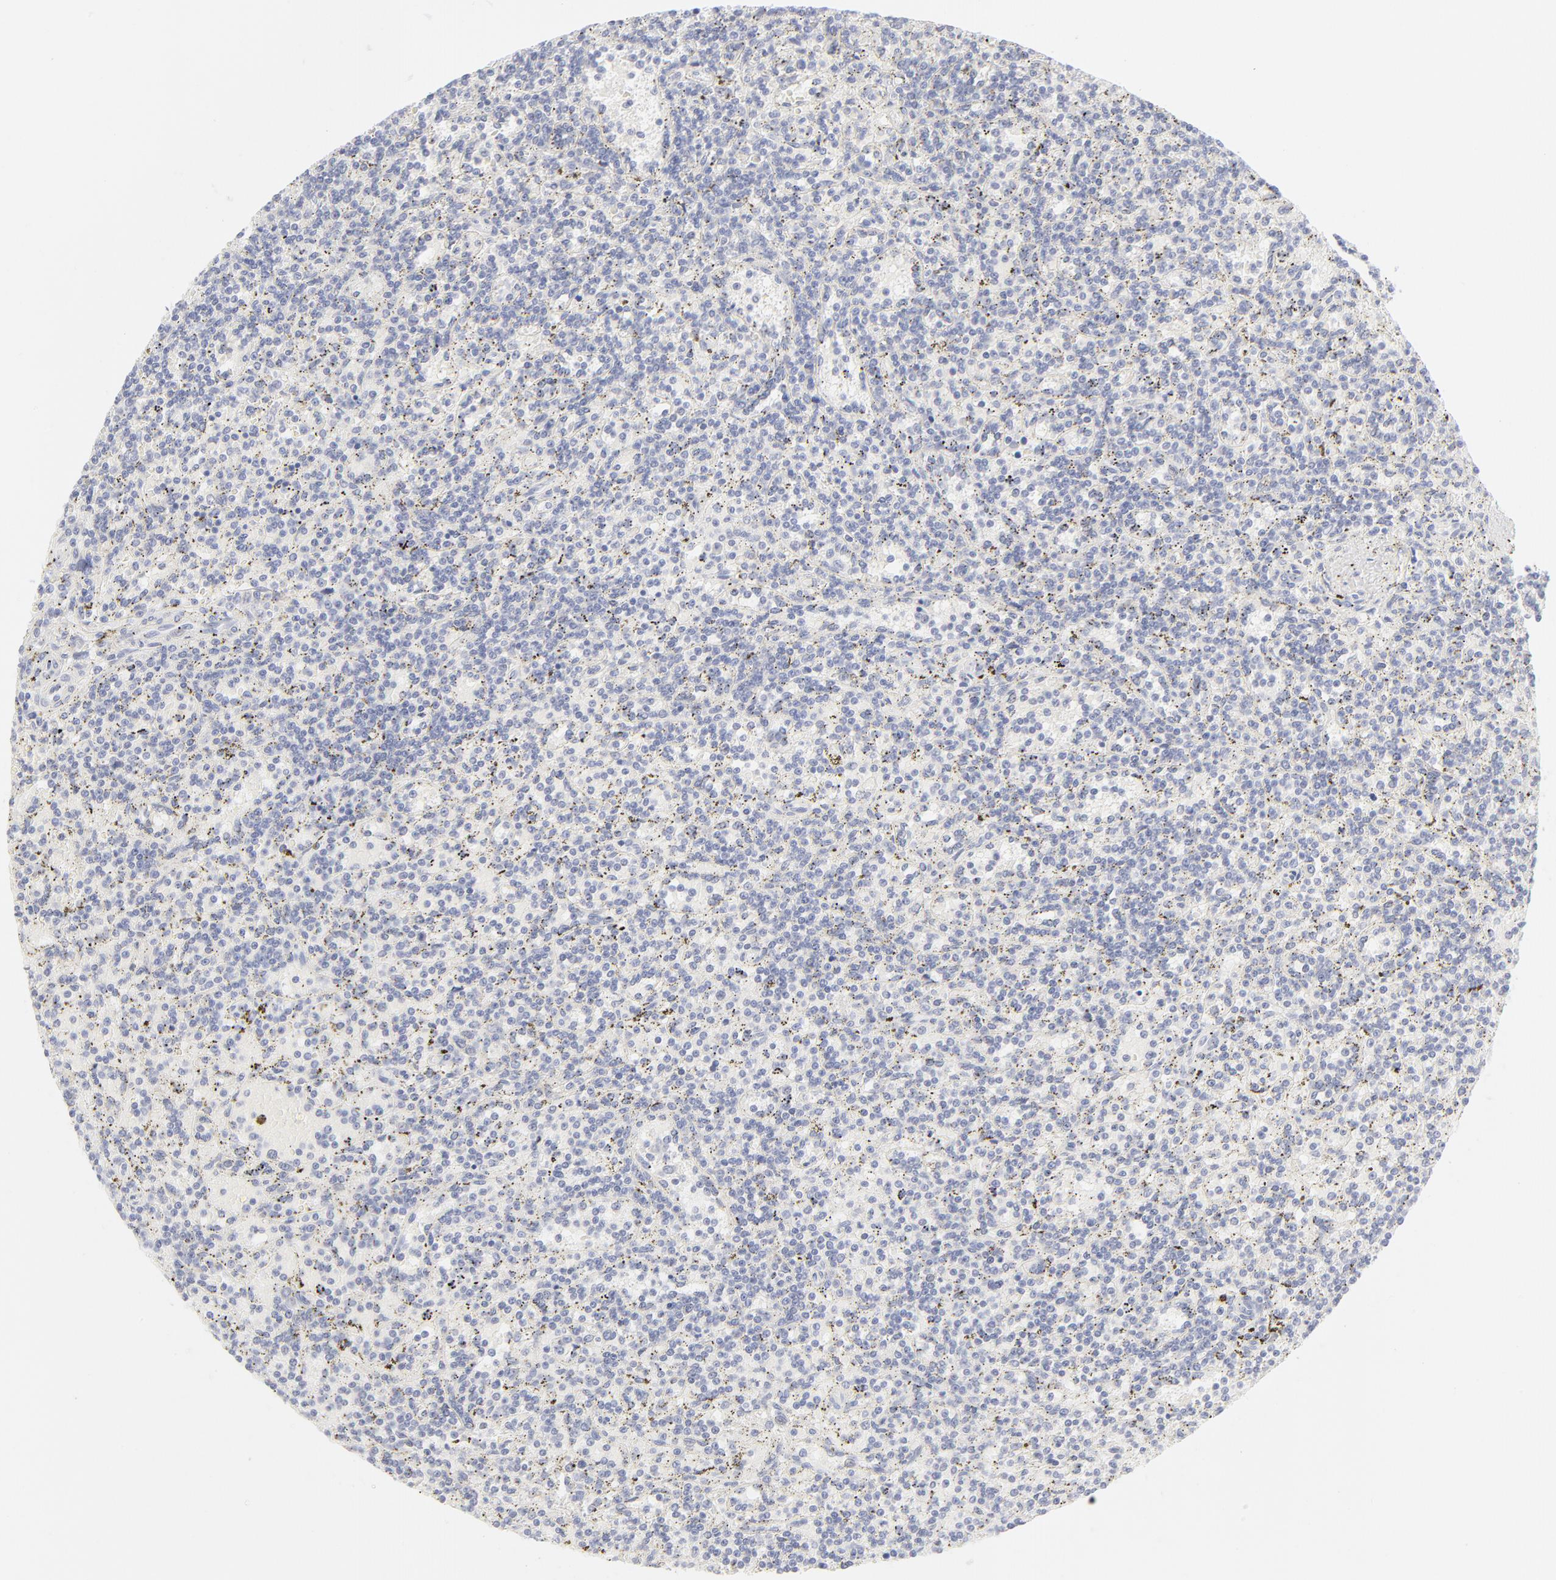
{"staining": {"intensity": "negative", "quantity": "none", "location": "none"}, "tissue": "lymphoma", "cell_type": "Tumor cells", "image_type": "cancer", "snomed": [{"axis": "morphology", "description": "Malignant lymphoma, non-Hodgkin's type, Low grade"}, {"axis": "topography", "description": "Spleen"}], "caption": "DAB (3,3'-diaminobenzidine) immunohistochemical staining of lymphoma reveals no significant staining in tumor cells.", "gene": "NPNT", "patient": {"sex": "male", "age": 73}}